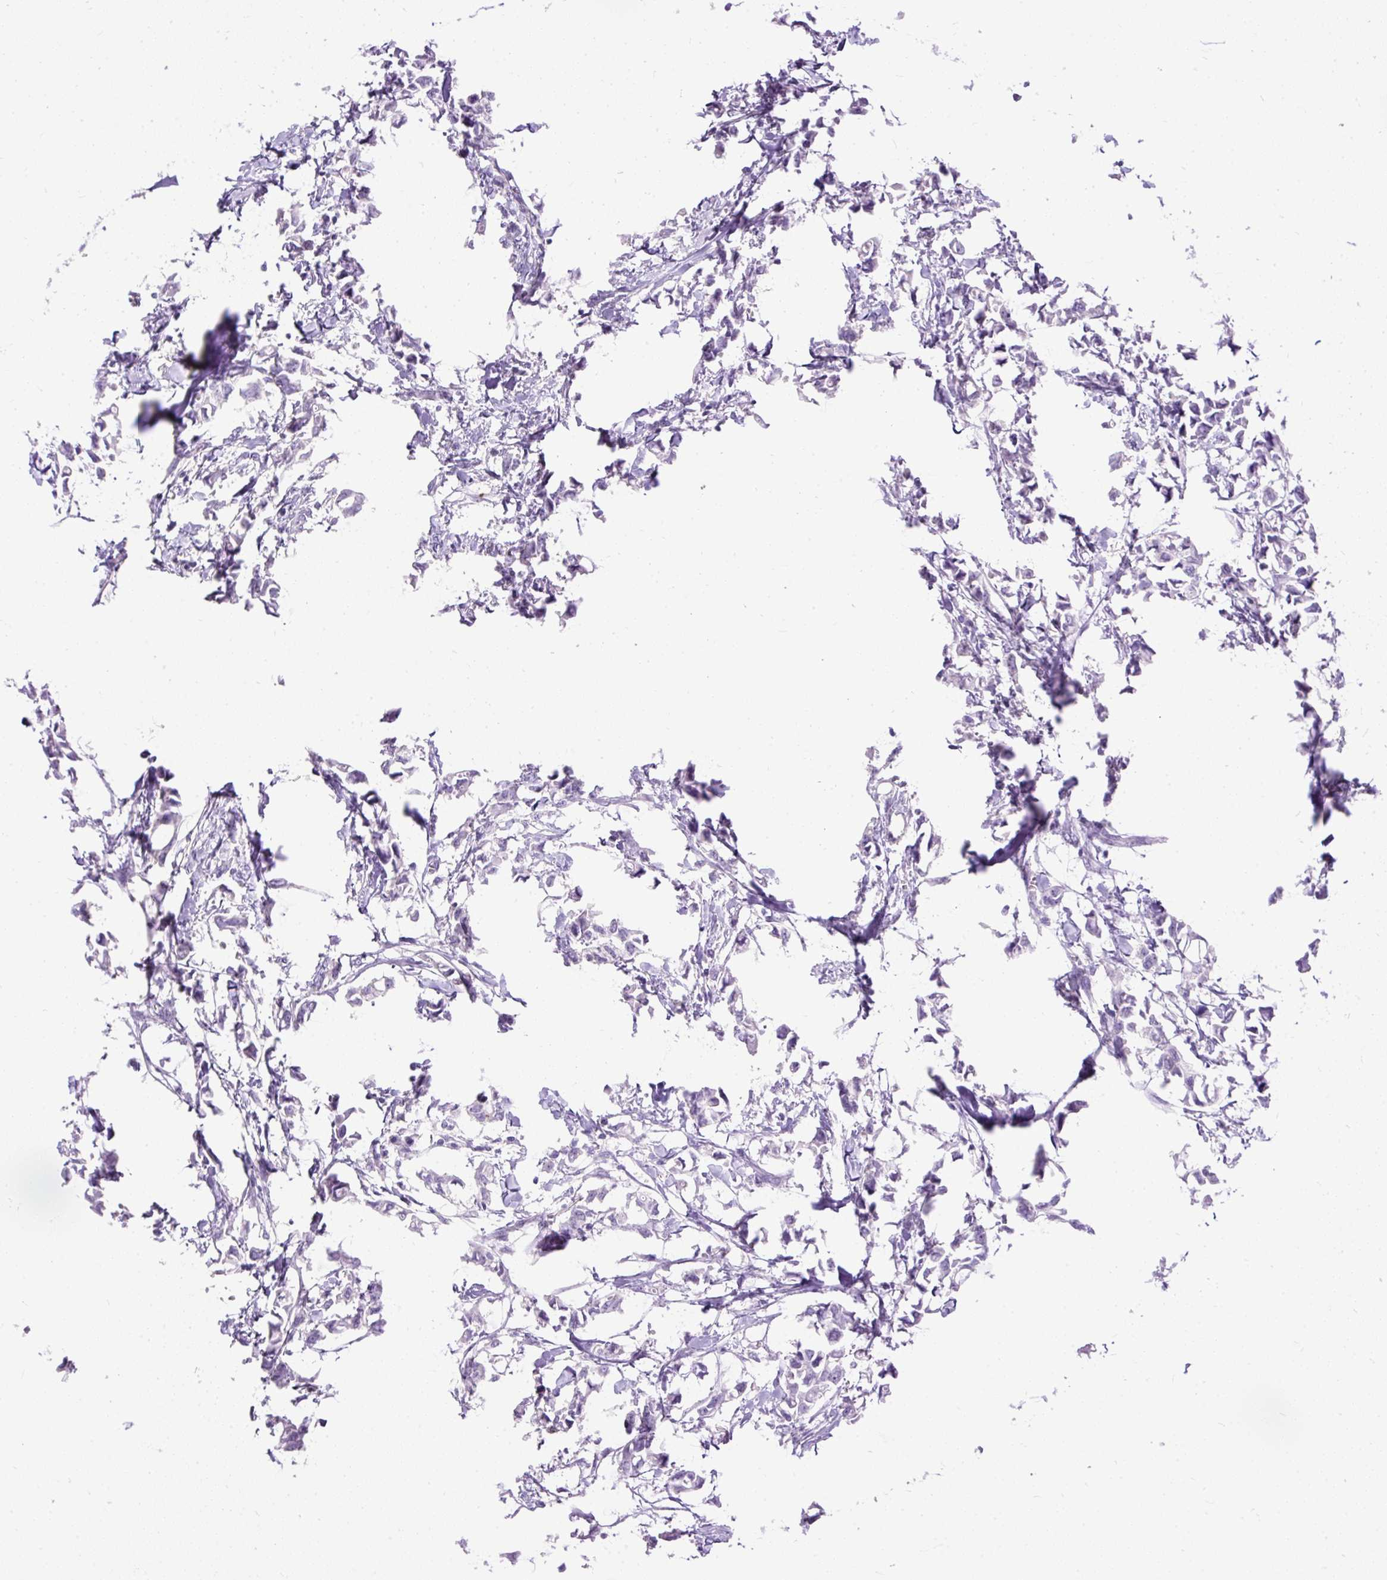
{"staining": {"intensity": "negative", "quantity": "none", "location": "none"}, "tissue": "breast cancer", "cell_type": "Tumor cells", "image_type": "cancer", "snomed": [{"axis": "morphology", "description": "Duct carcinoma"}, {"axis": "topography", "description": "Breast"}], "caption": "Human invasive ductal carcinoma (breast) stained for a protein using IHC reveals no positivity in tumor cells.", "gene": "HEY1", "patient": {"sex": "female", "age": 41}}